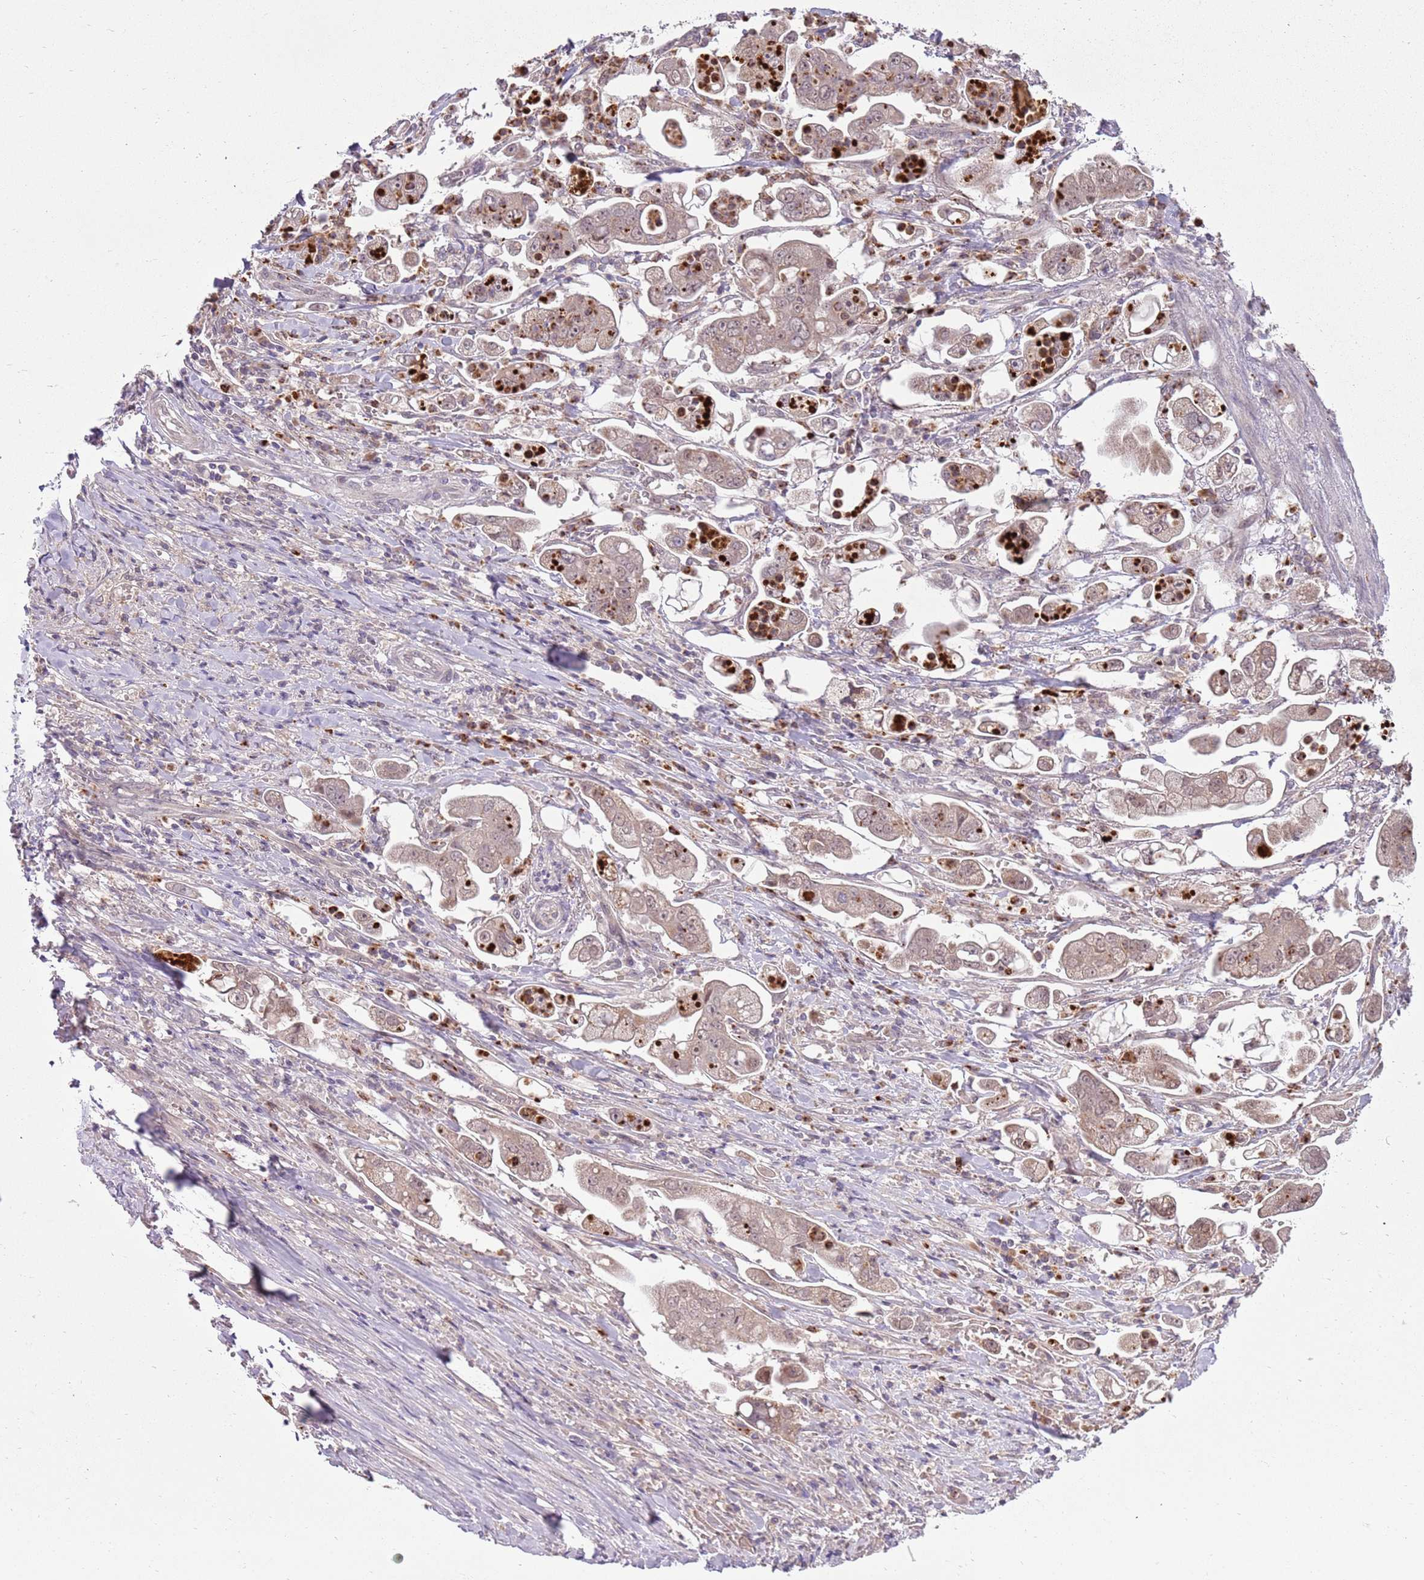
{"staining": {"intensity": "weak", "quantity": "25%-75%", "location": "cytoplasmic/membranous"}, "tissue": "stomach cancer", "cell_type": "Tumor cells", "image_type": "cancer", "snomed": [{"axis": "morphology", "description": "Adenocarcinoma, NOS"}, {"axis": "topography", "description": "Stomach"}], "caption": "Stomach cancer stained for a protein (brown) displays weak cytoplasmic/membranous positive staining in approximately 25%-75% of tumor cells.", "gene": "NBPF6", "patient": {"sex": "male", "age": 62}}